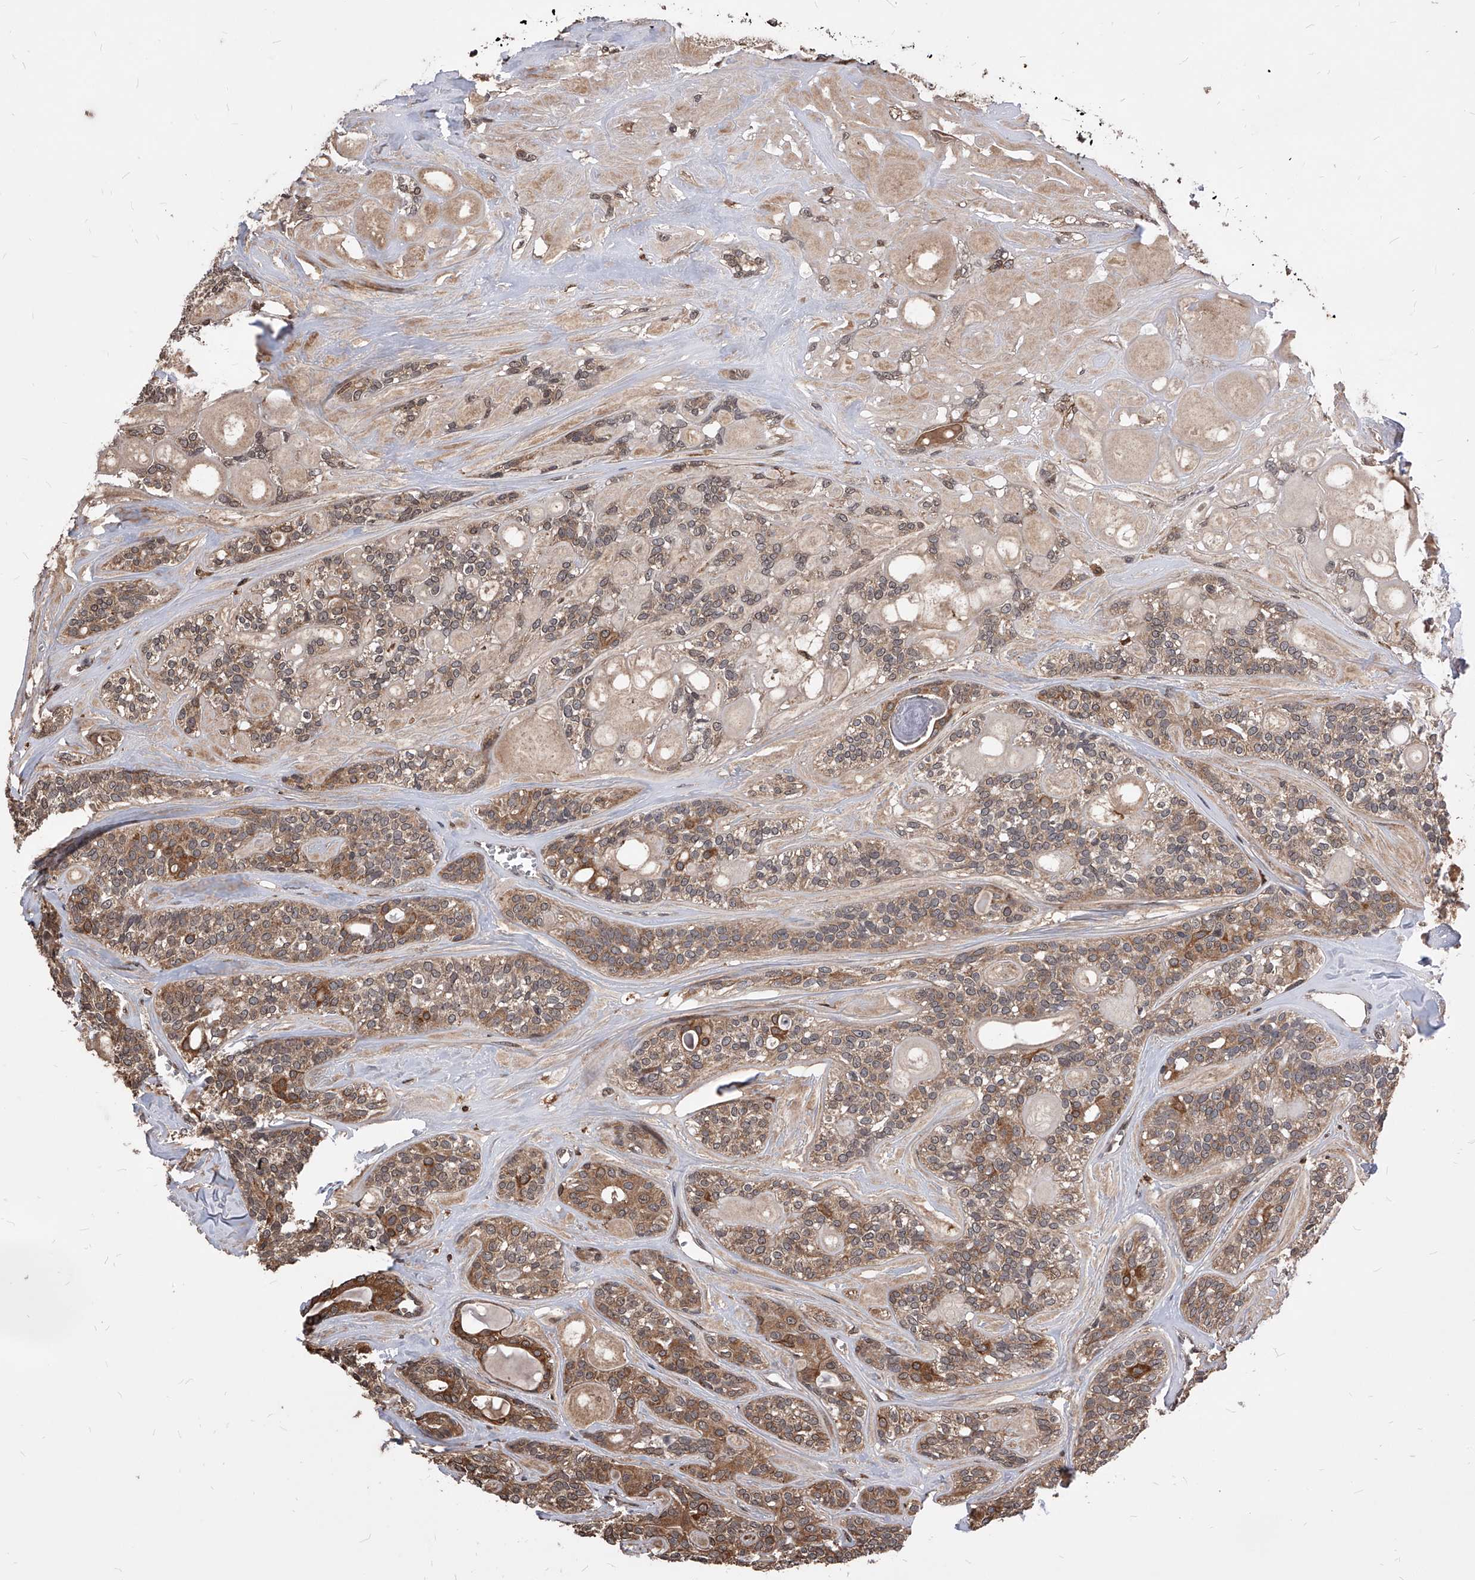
{"staining": {"intensity": "moderate", "quantity": ">75%", "location": "cytoplasmic/membranous"}, "tissue": "head and neck cancer", "cell_type": "Tumor cells", "image_type": "cancer", "snomed": [{"axis": "morphology", "description": "Adenocarcinoma, NOS"}, {"axis": "topography", "description": "Head-Neck"}], "caption": "A brown stain labels moderate cytoplasmic/membranous positivity of a protein in human head and neck cancer (adenocarcinoma) tumor cells. (DAB (3,3'-diaminobenzidine) IHC, brown staining for protein, blue staining for nuclei).", "gene": "ID1", "patient": {"sex": "male", "age": 66}}